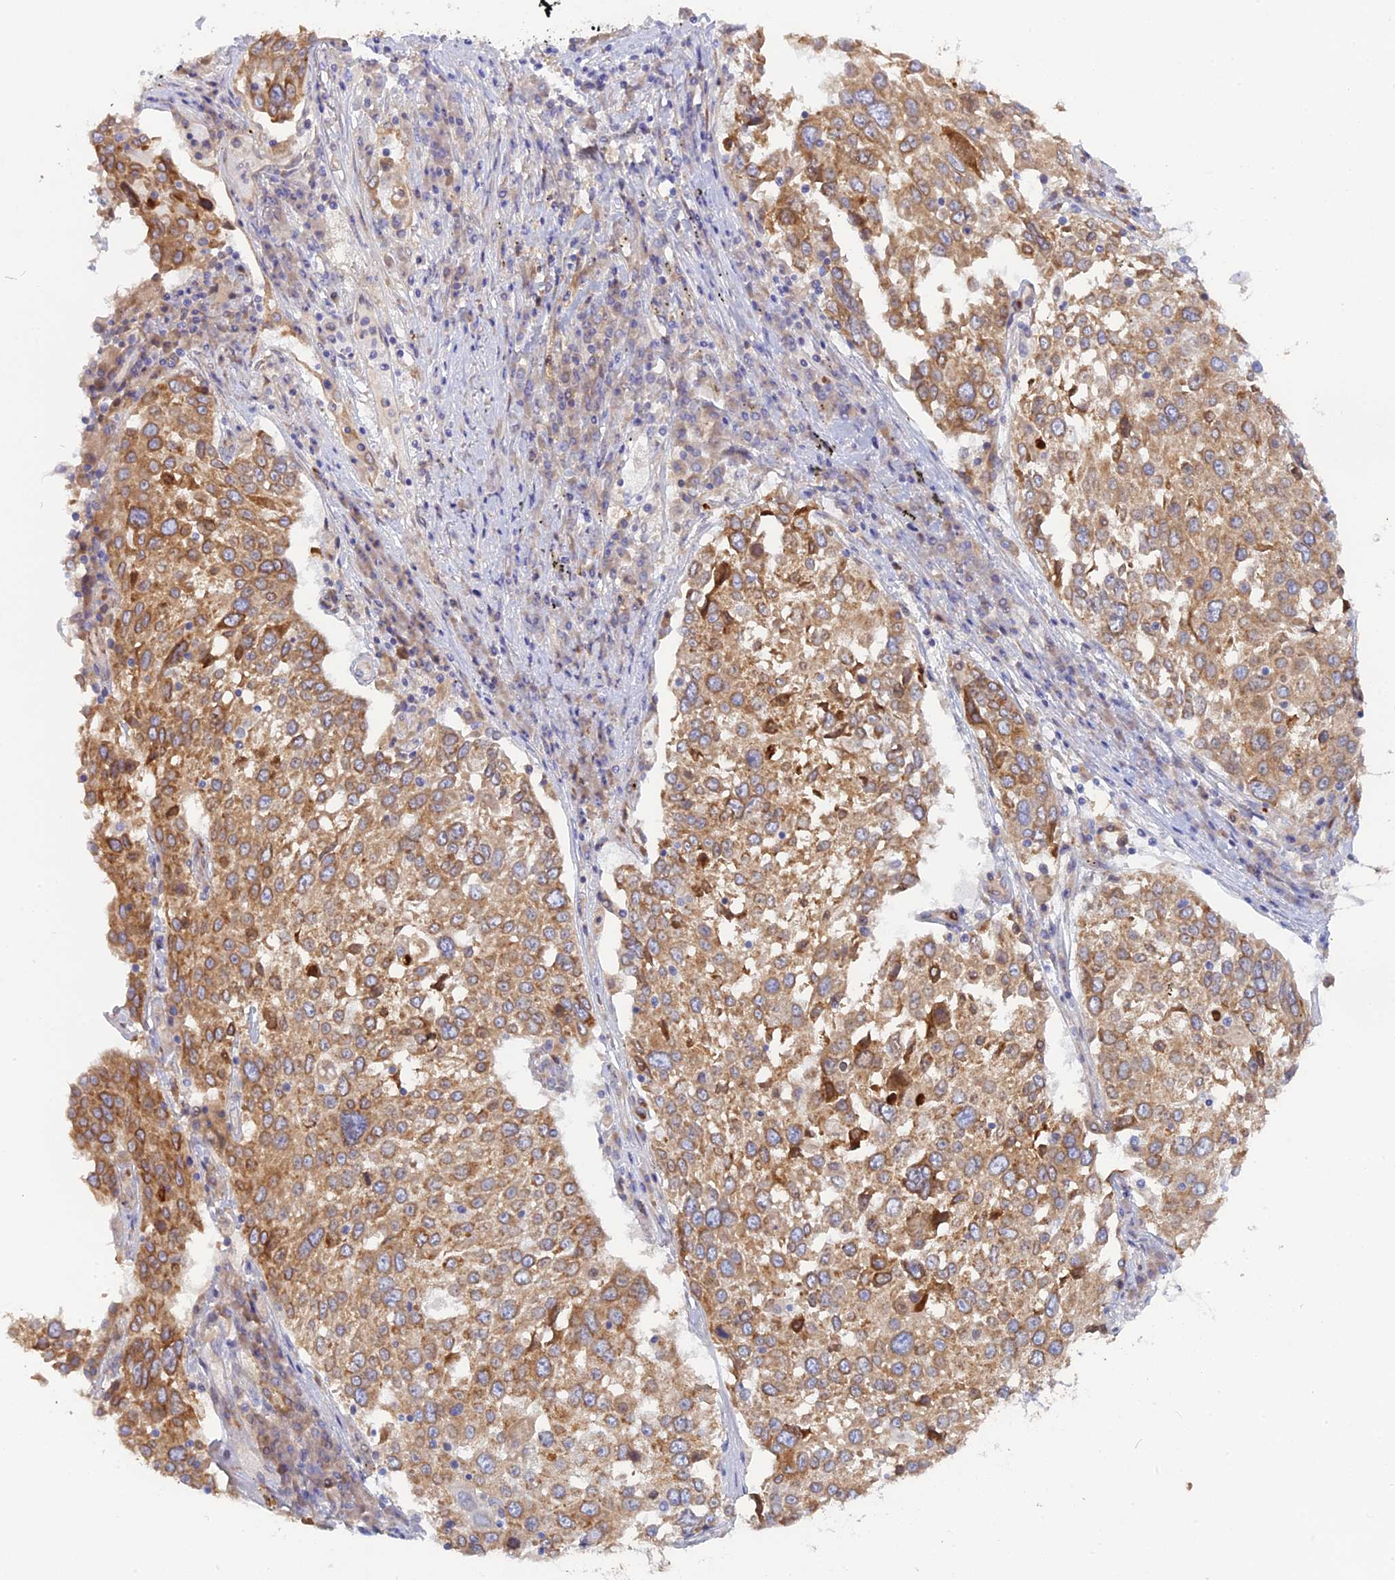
{"staining": {"intensity": "moderate", "quantity": ">75%", "location": "cytoplasmic/membranous"}, "tissue": "lung cancer", "cell_type": "Tumor cells", "image_type": "cancer", "snomed": [{"axis": "morphology", "description": "Squamous cell carcinoma, NOS"}, {"axis": "topography", "description": "Lung"}], "caption": "Immunohistochemical staining of squamous cell carcinoma (lung) displays medium levels of moderate cytoplasmic/membranous staining in about >75% of tumor cells.", "gene": "TLCD1", "patient": {"sex": "male", "age": 65}}